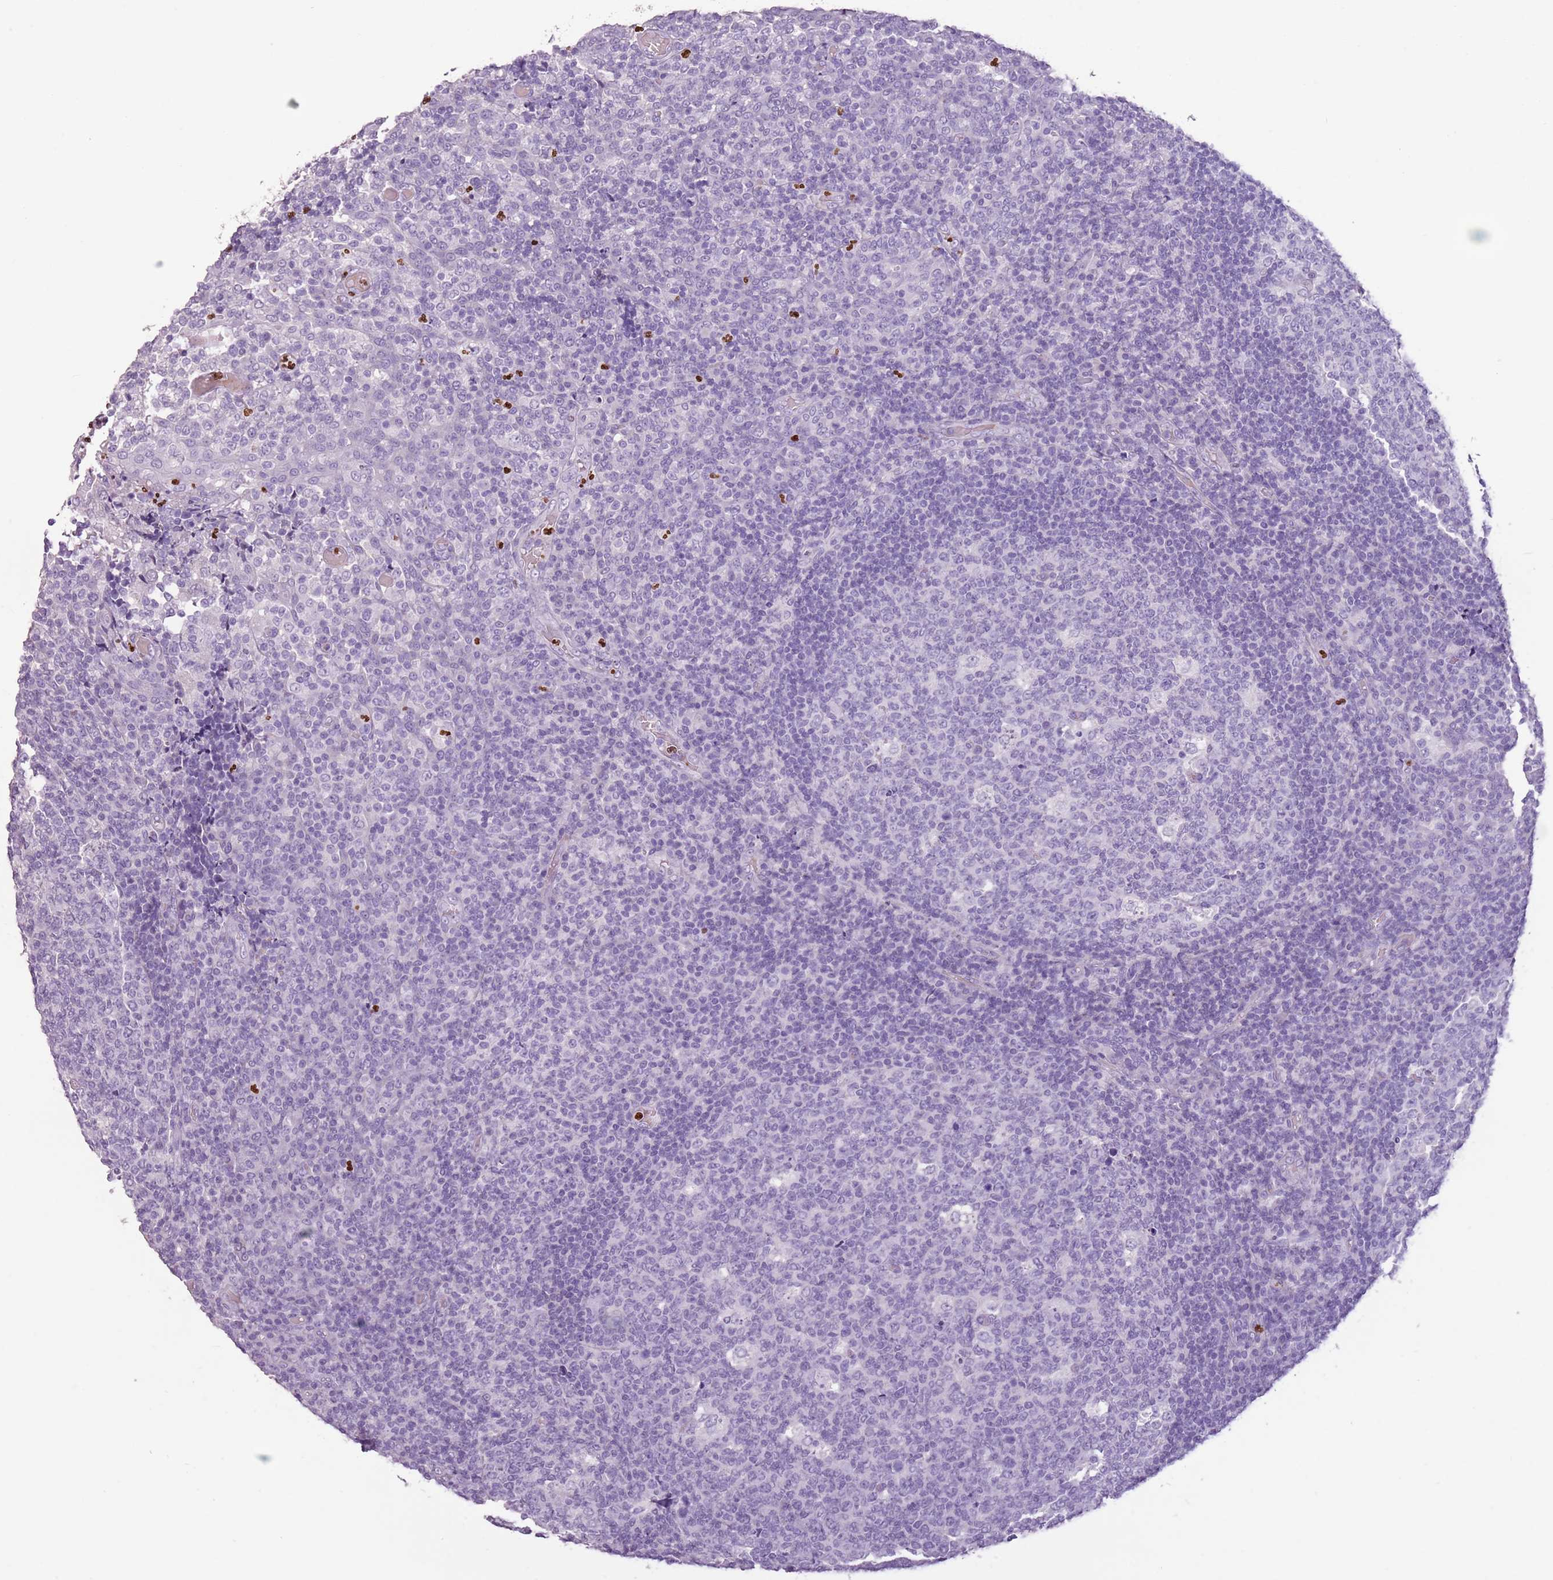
{"staining": {"intensity": "negative", "quantity": "none", "location": "none"}, "tissue": "tonsil", "cell_type": "Germinal center cells", "image_type": "normal", "snomed": [{"axis": "morphology", "description": "Normal tissue, NOS"}, {"axis": "topography", "description": "Tonsil"}], "caption": "Human tonsil stained for a protein using immunohistochemistry demonstrates no positivity in germinal center cells.", "gene": "CELF6", "patient": {"sex": "female", "age": 19}}